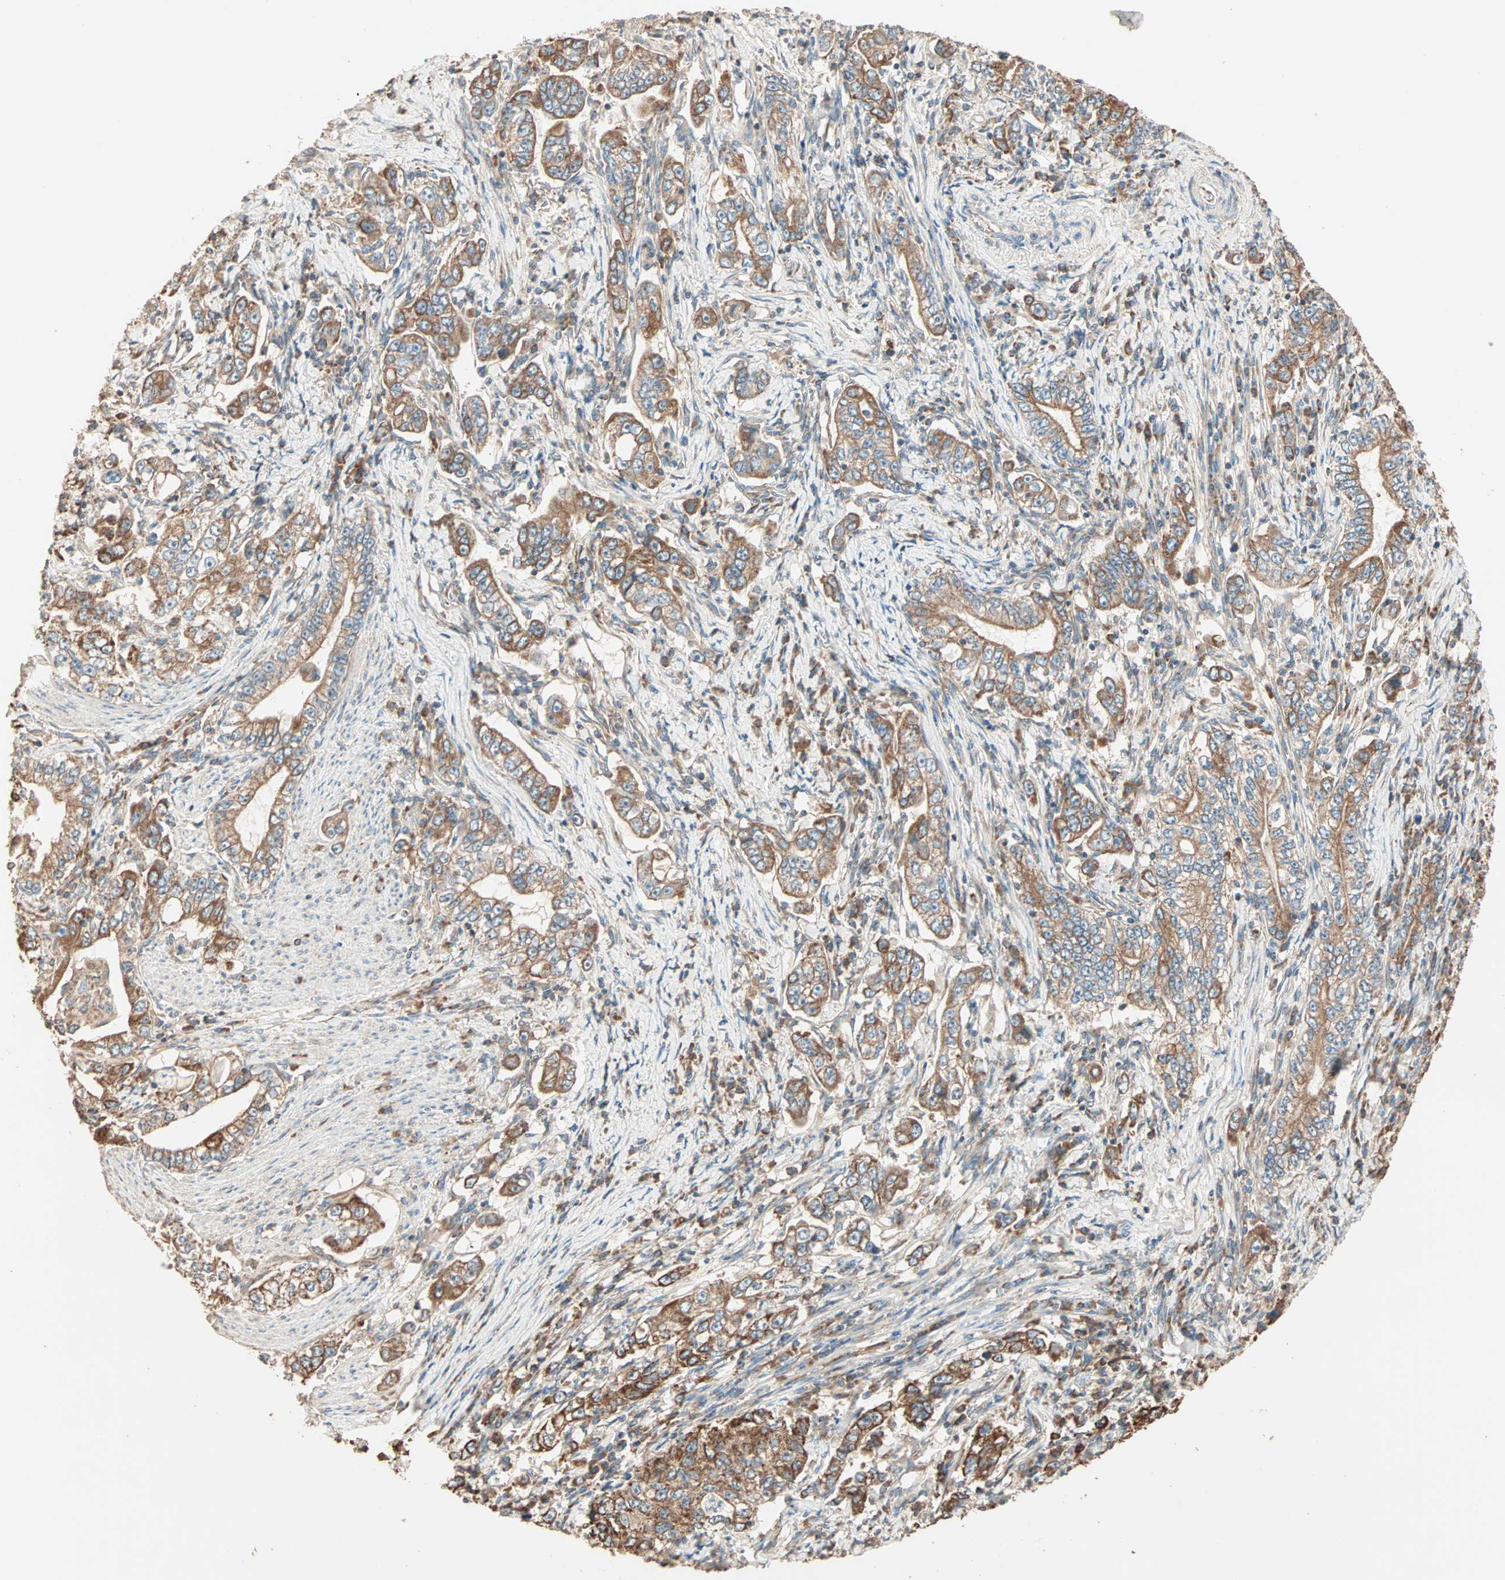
{"staining": {"intensity": "strong", "quantity": ">75%", "location": "cytoplasmic/membranous"}, "tissue": "stomach cancer", "cell_type": "Tumor cells", "image_type": "cancer", "snomed": [{"axis": "morphology", "description": "Adenocarcinoma, NOS"}, {"axis": "topography", "description": "Stomach, lower"}], "caption": "Brown immunohistochemical staining in human adenocarcinoma (stomach) shows strong cytoplasmic/membranous positivity in approximately >75% of tumor cells. The staining was performed using DAB (3,3'-diaminobenzidine) to visualize the protein expression in brown, while the nuclei were stained in blue with hematoxylin (Magnification: 20x).", "gene": "EIF4G2", "patient": {"sex": "female", "age": 72}}